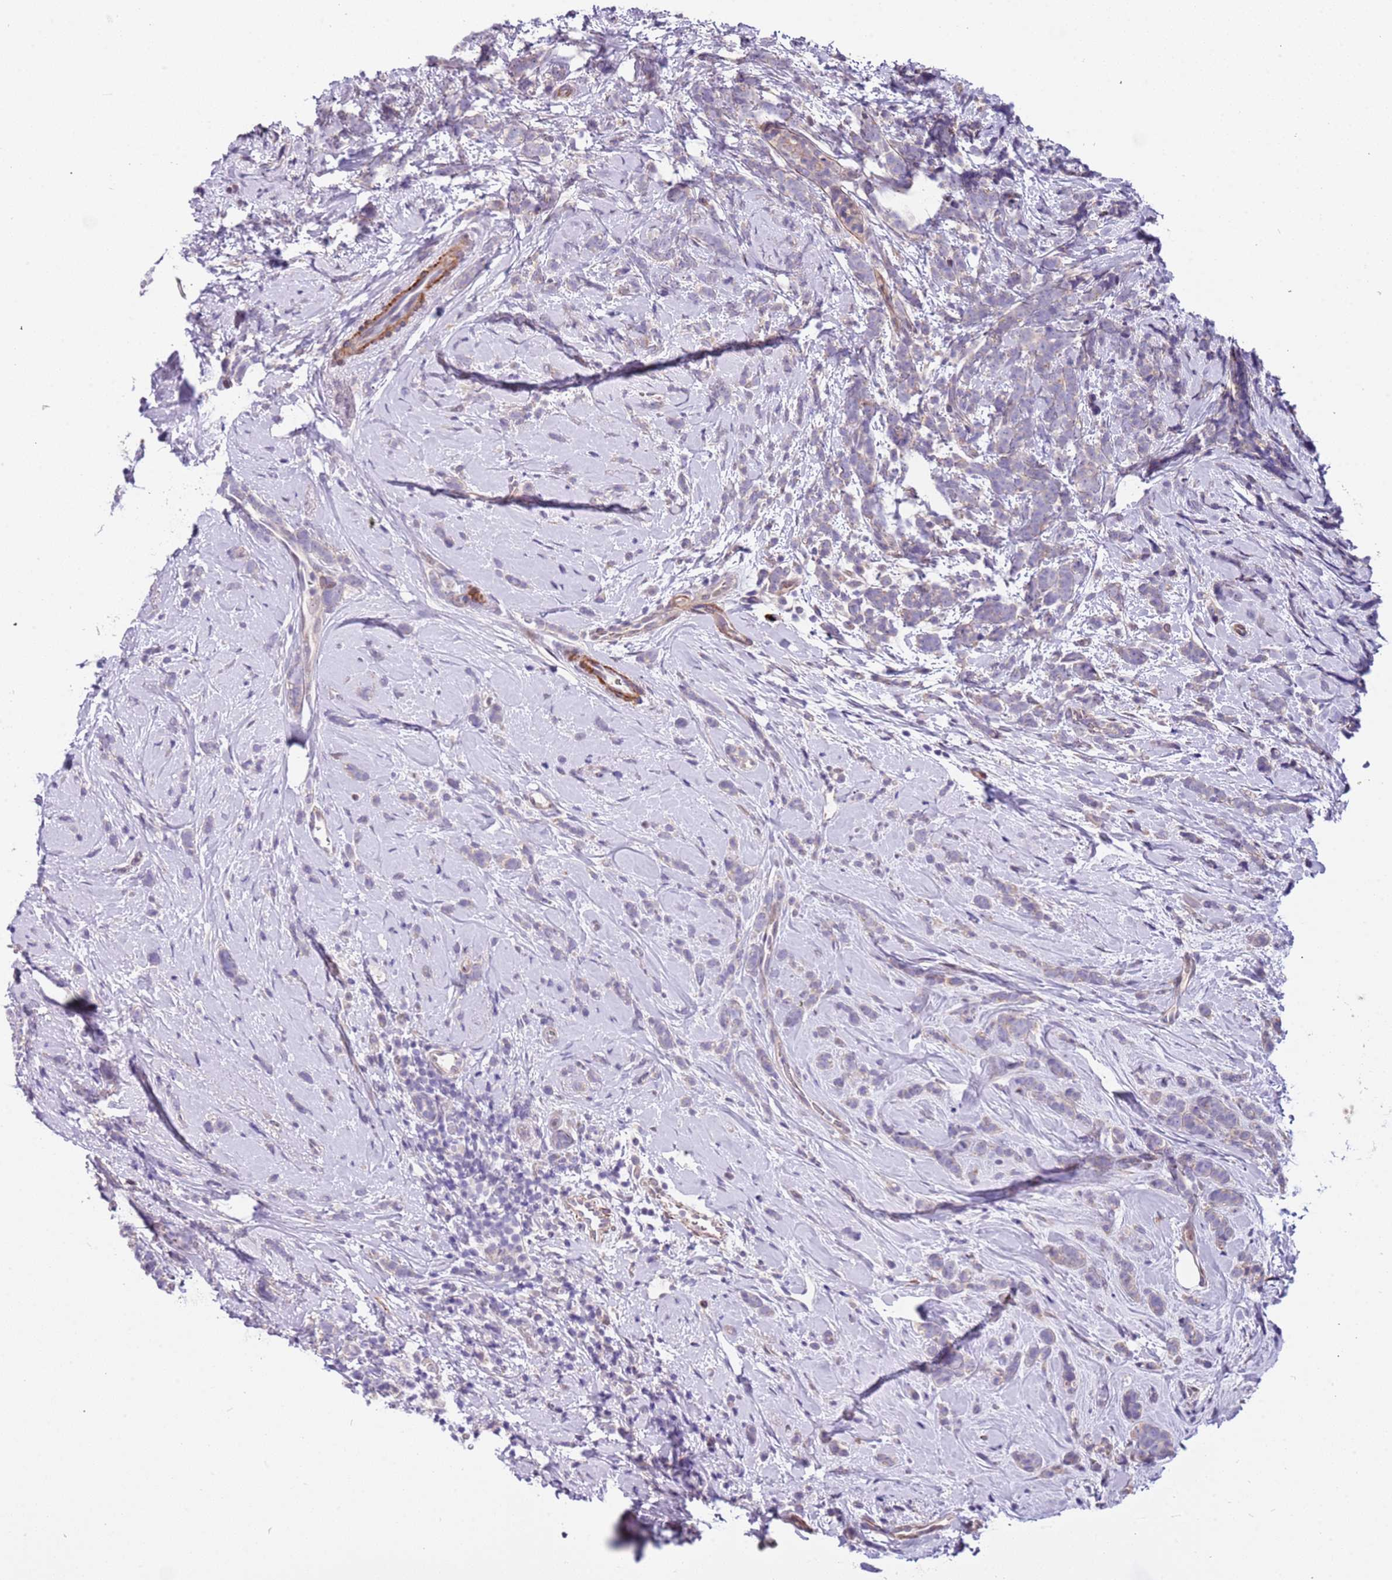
{"staining": {"intensity": "negative", "quantity": "none", "location": "none"}, "tissue": "breast cancer", "cell_type": "Tumor cells", "image_type": "cancer", "snomed": [{"axis": "morphology", "description": "Lobular carcinoma"}, {"axis": "topography", "description": "Breast"}], "caption": "Immunohistochemistry (IHC) of human lobular carcinoma (breast) demonstrates no positivity in tumor cells.", "gene": "PLEKHH1", "patient": {"sex": "female", "age": 58}}